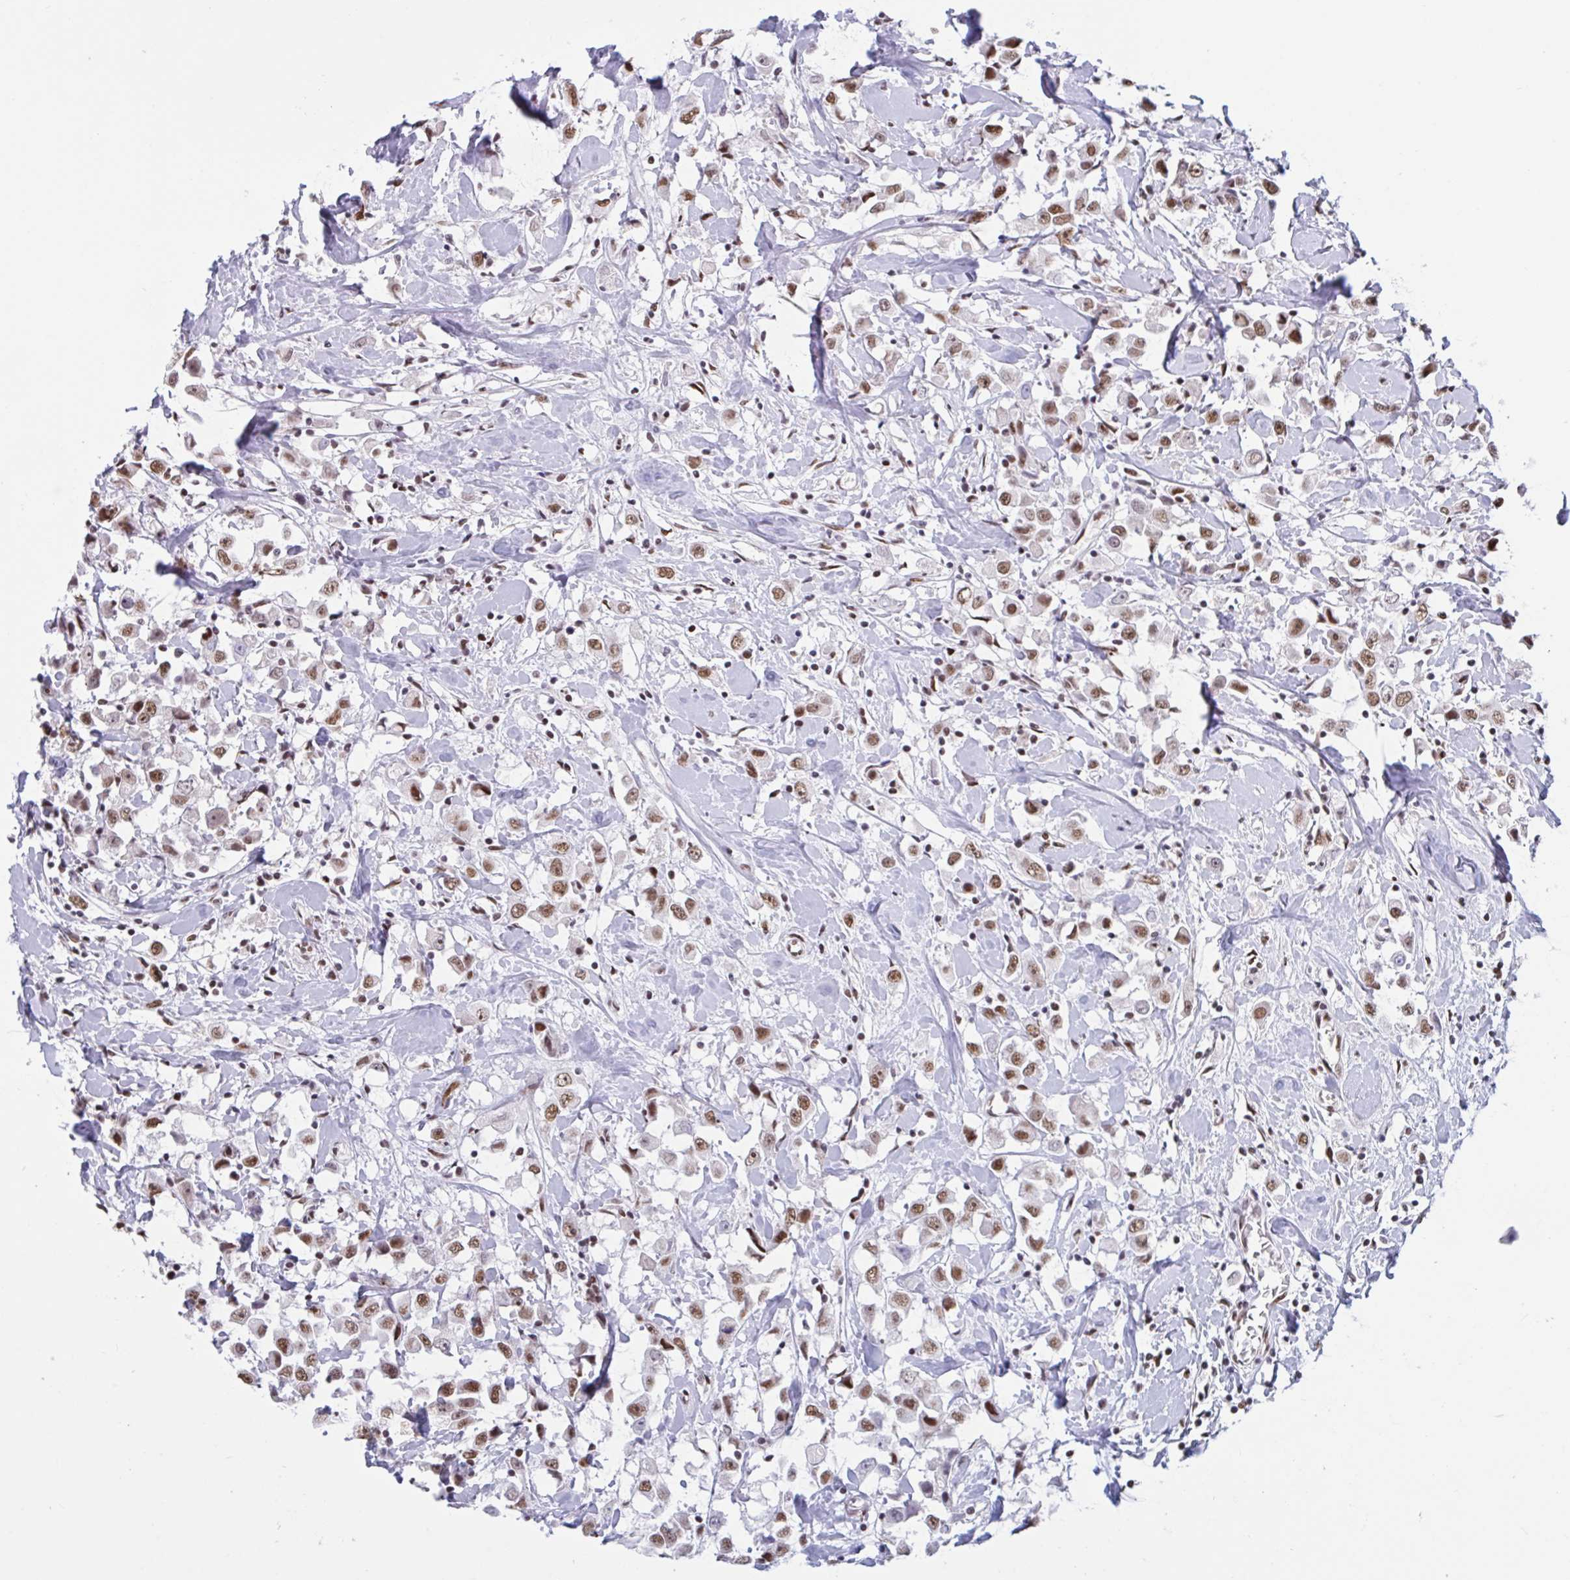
{"staining": {"intensity": "moderate", "quantity": ">75%", "location": "nuclear"}, "tissue": "breast cancer", "cell_type": "Tumor cells", "image_type": "cancer", "snomed": [{"axis": "morphology", "description": "Duct carcinoma"}, {"axis": "topography", "description": "Breast"}], "caption": "Protein staining of breast cancer (invasive ductal carcinoma) tissue shows moderate nuclear positivity in about >75% of tumor cells. The staining is performed using DAB brown chromogen to label protein expression. The nuclei are counter-stained blue using hematoxylin.", "gene": "CBFA2T2", "patient": {"sex": "female", "age": 61}}